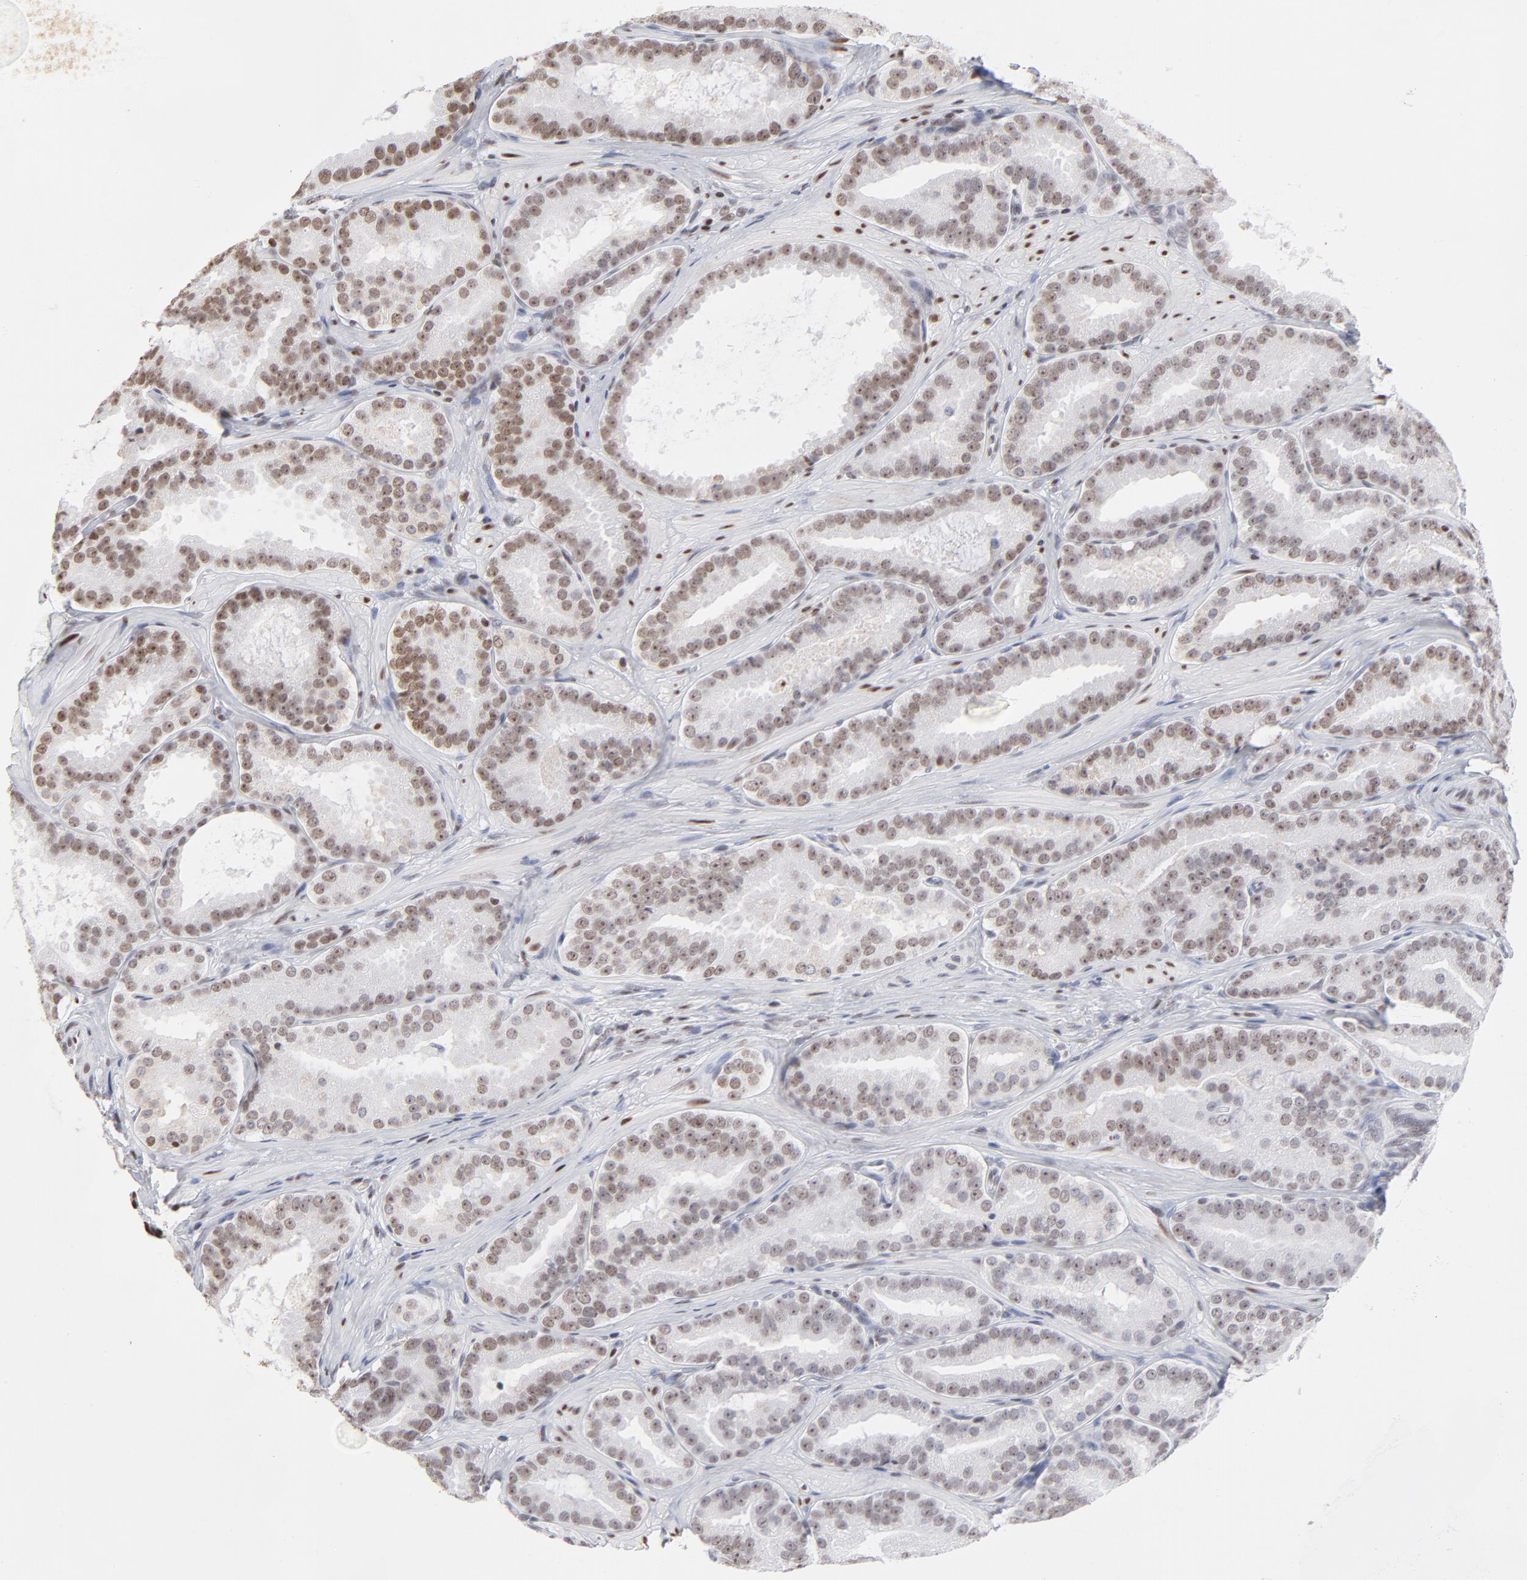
{"staining": {"intensity": "weak", "quantity": "25%-75%", "location": "nuclear"}, "tissue": "prostate cancer", "cell_type": "Tumor cells", "image_type": "cancer", "snomed": [{"axis": "morphology", "description": "Adenocarcinoma, Low grade"}, {"axis": "topography", "description": "Prostate"}], "caption": "Human prostate cancer stained for a protein (brown) exhibits weak nuclear positive positivity in about 25%-75% of tumor cells.", "gene": "PARP1", "patient": {"sex": "male", "age": 59}}